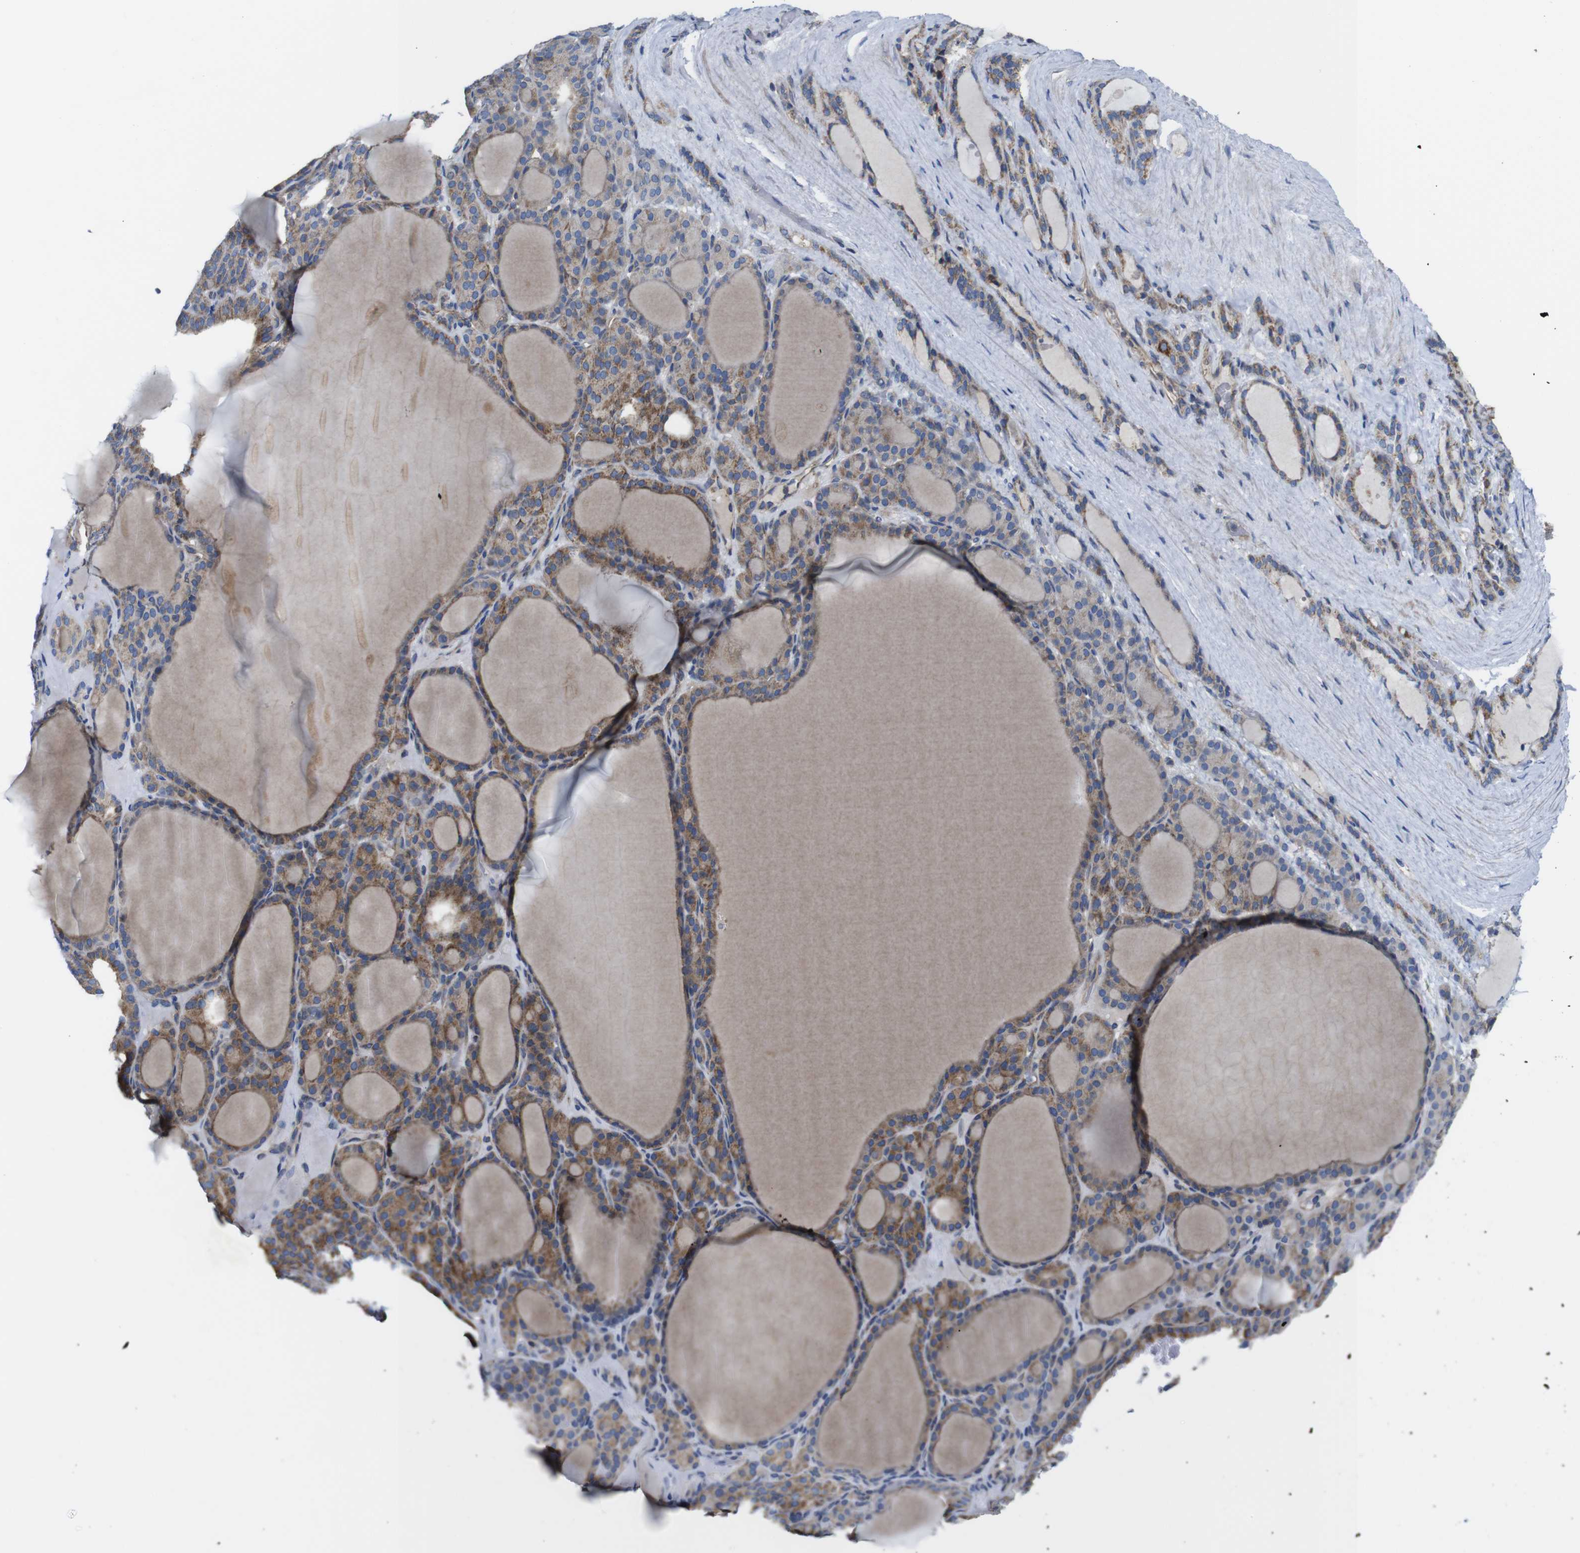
{"staining": {"intensity": "moderate", "quantity": ">75%", "location": "cytoplasmic/membranous"}, "tissue": "thyroid gland", "cell_type": "Glandular cells", "image_type": "normal", "snomed": [{"axis": "morphology", "description": "Normal tissue, NOS"}, {"axis": "topography", "description": "Thyroid gland"}], "caption": "This micrograph displays immunohistochemistry (IHC) staining of benign human thyroid gland, with medium moderate cytoplasmic/membranous expression in about >75% of glandular cells.", "gene": "PDCD1LG2", "patient": {"sex": "female", "age": 28}}